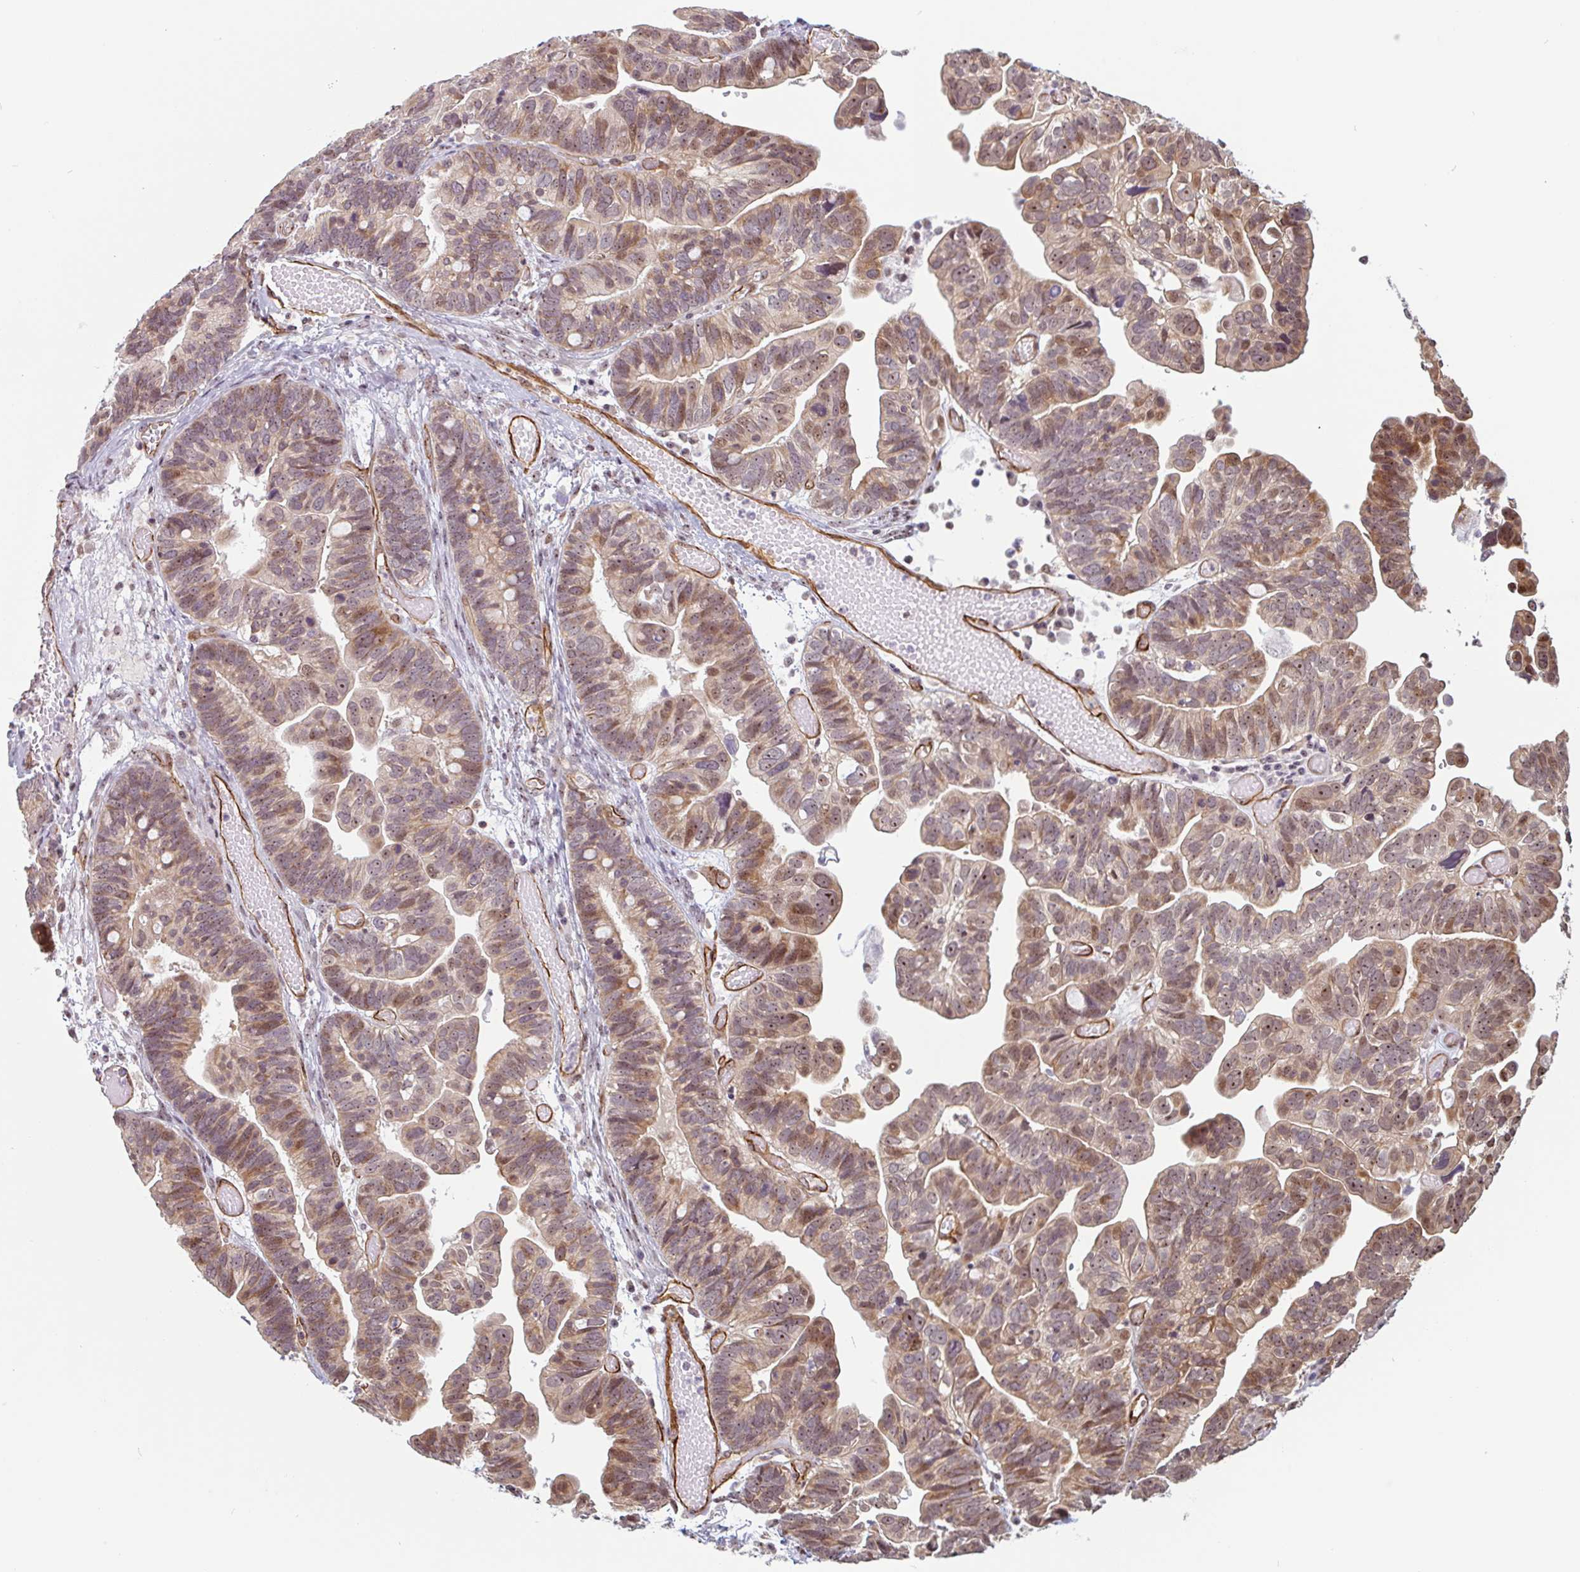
{"staining": {"intensity": "moderate", "quantity": ">75%", "location": "cytoplasmic/membranous,nuclear"}, "tissue": "ovarian cancer", "cell_type": "Tumor cells", "image_type": "cancer", "snomed": [{"axis": "morphology", "description": "Cystadenocarcinoma, serous, NOS"}, {"axis": "topography", "description": "Ovary"}], "caption": "This is an image of immunohistochemistry (IHC) staining of ovarian cancer, which shows moderate staining in the cytoplasmic/membranous and nuclear of tumor cells.", "gene": "ZNF689", "patient": {"sex": "female", "age": 56}}